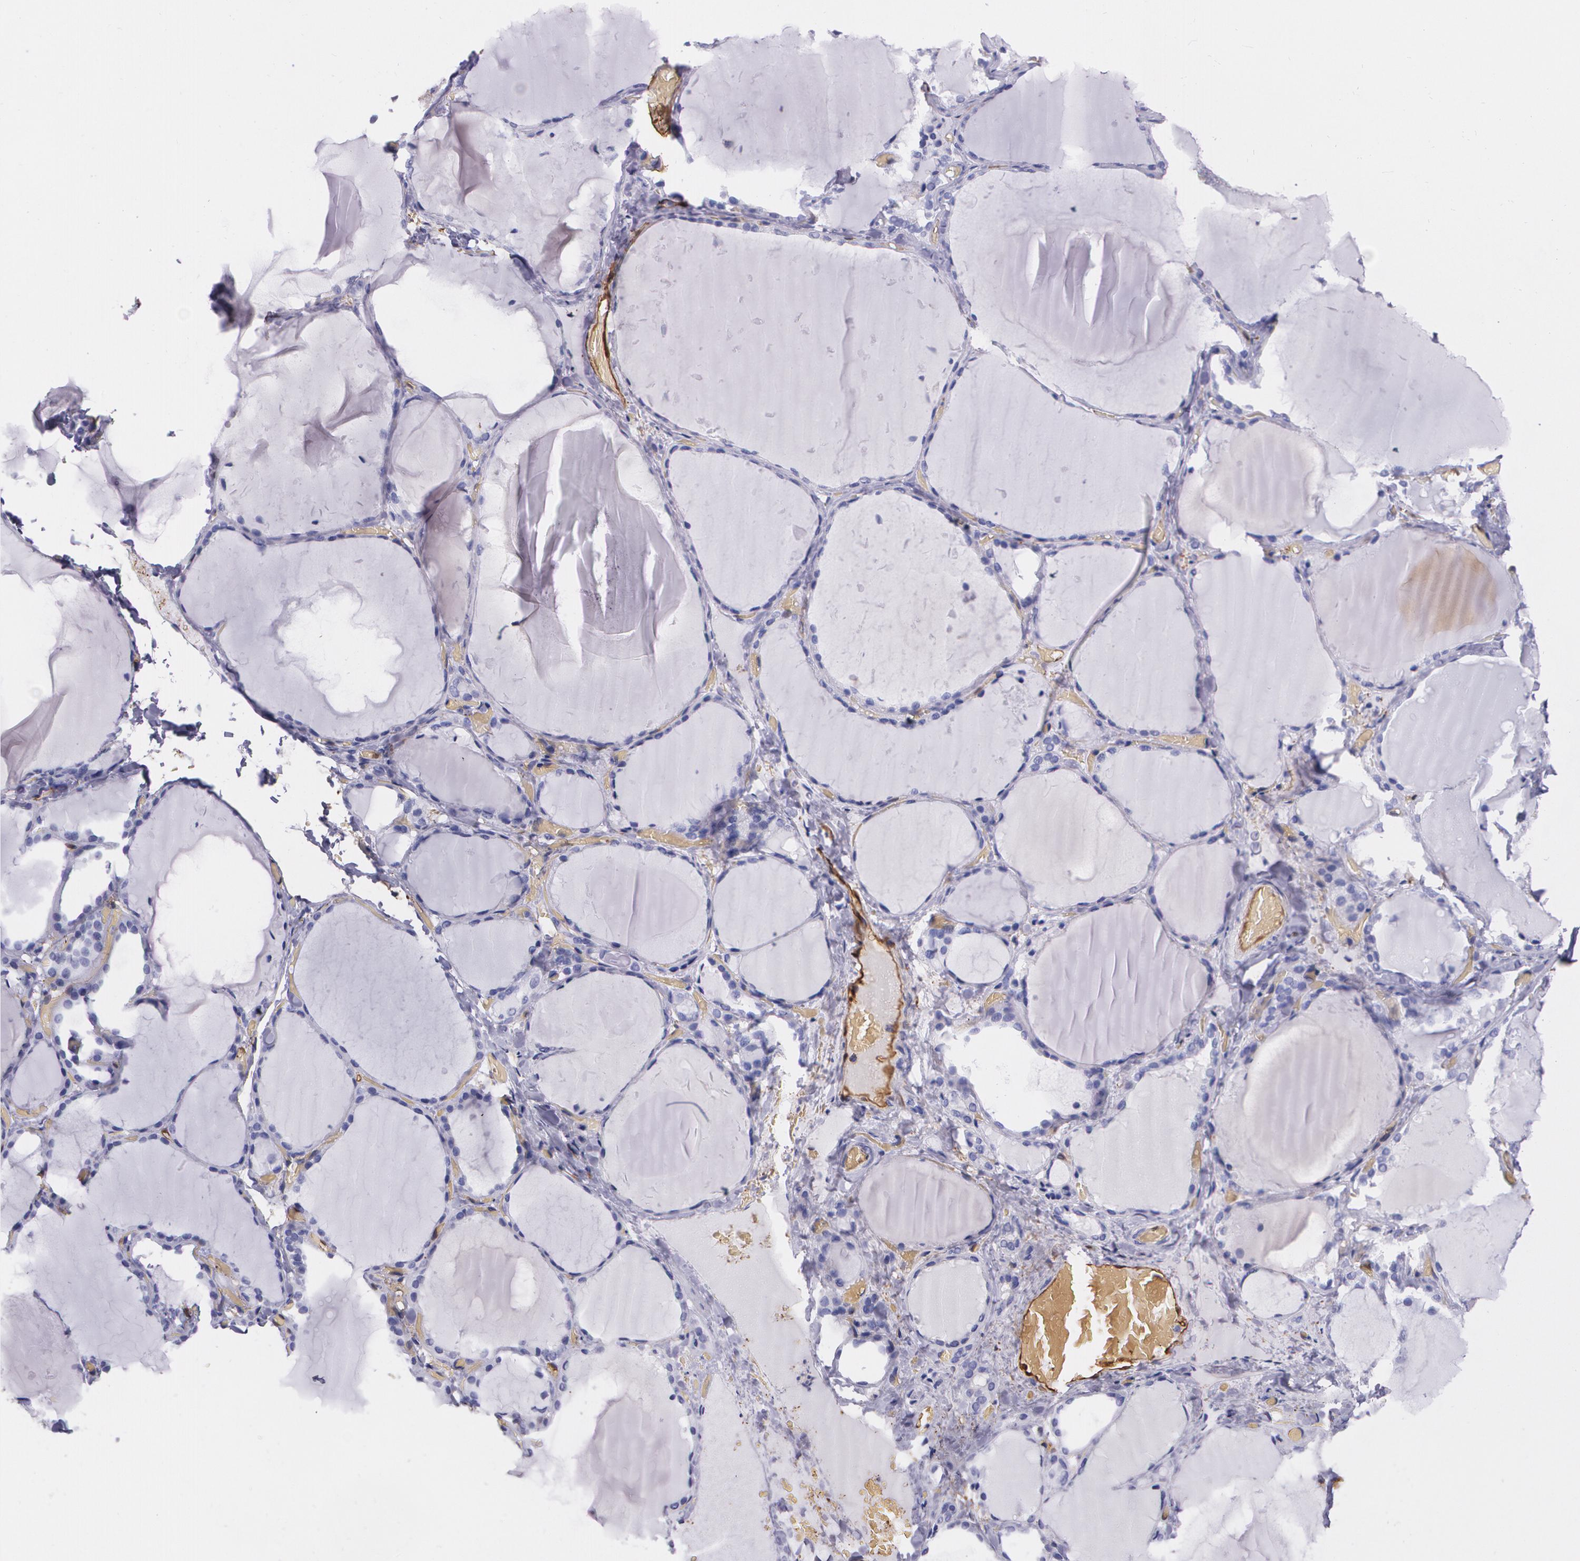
{"staining": {"intensity": "negative", "quantity": "none", "location": "none"}, "tissue": "thyroid gland", "cell_type": "Glandular cells", "image_type": "normal", "snomed": [{"axis": "morphology", "description": "Normal tissue, NOS"}, {"axis": "topography", "description": "Thyroid gland"}], "caption": "This is an IHC photomicrograph of benign thyroid gland. There is no staining in glandular cells.", "gene": "MMP2", "patient": {"sex": "female", "age": 22}}